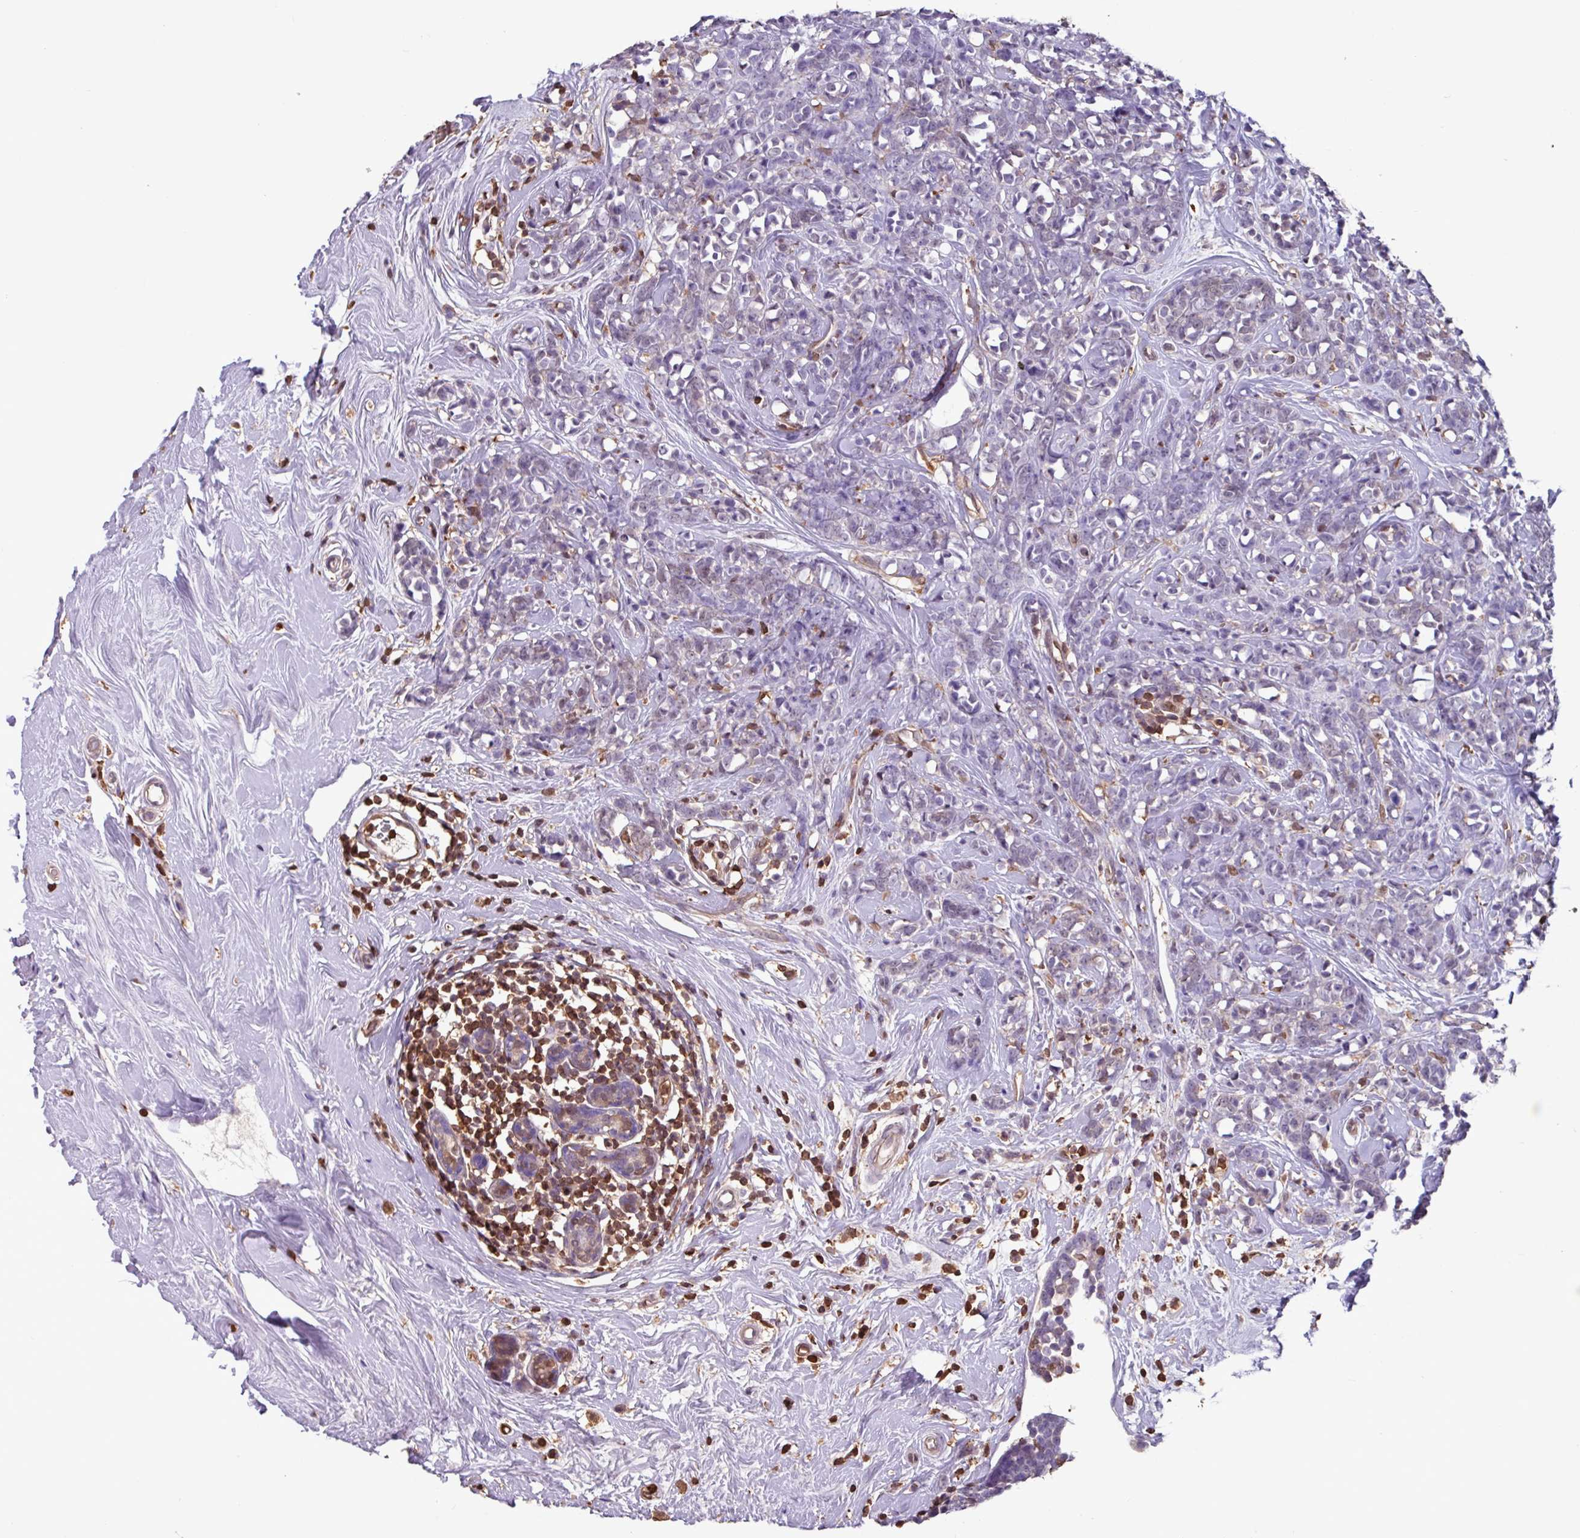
{"staining": {"intensity": "weak", "quantity": "25%-75%", "location": "cytoplasmic/membranous,nuclear"}, "tissue": "breast cancer", "cell_type": "Tumor cells", "image_type": "cancer", "snomed": [{"axis": "morphology", "description": "Lobular carcinoma"}, {"axis": "topography", "description": "Breast"}], "caption": "Approximately 25%-75% of tumor cells in human breast cancer exhibit weak cytoplasmic/membranous and nuclear protein staining as visualized by brown immunohistochemical staining.", "gene": "ARHGDIB", "patient": {"sex": "female", "age": 58}}